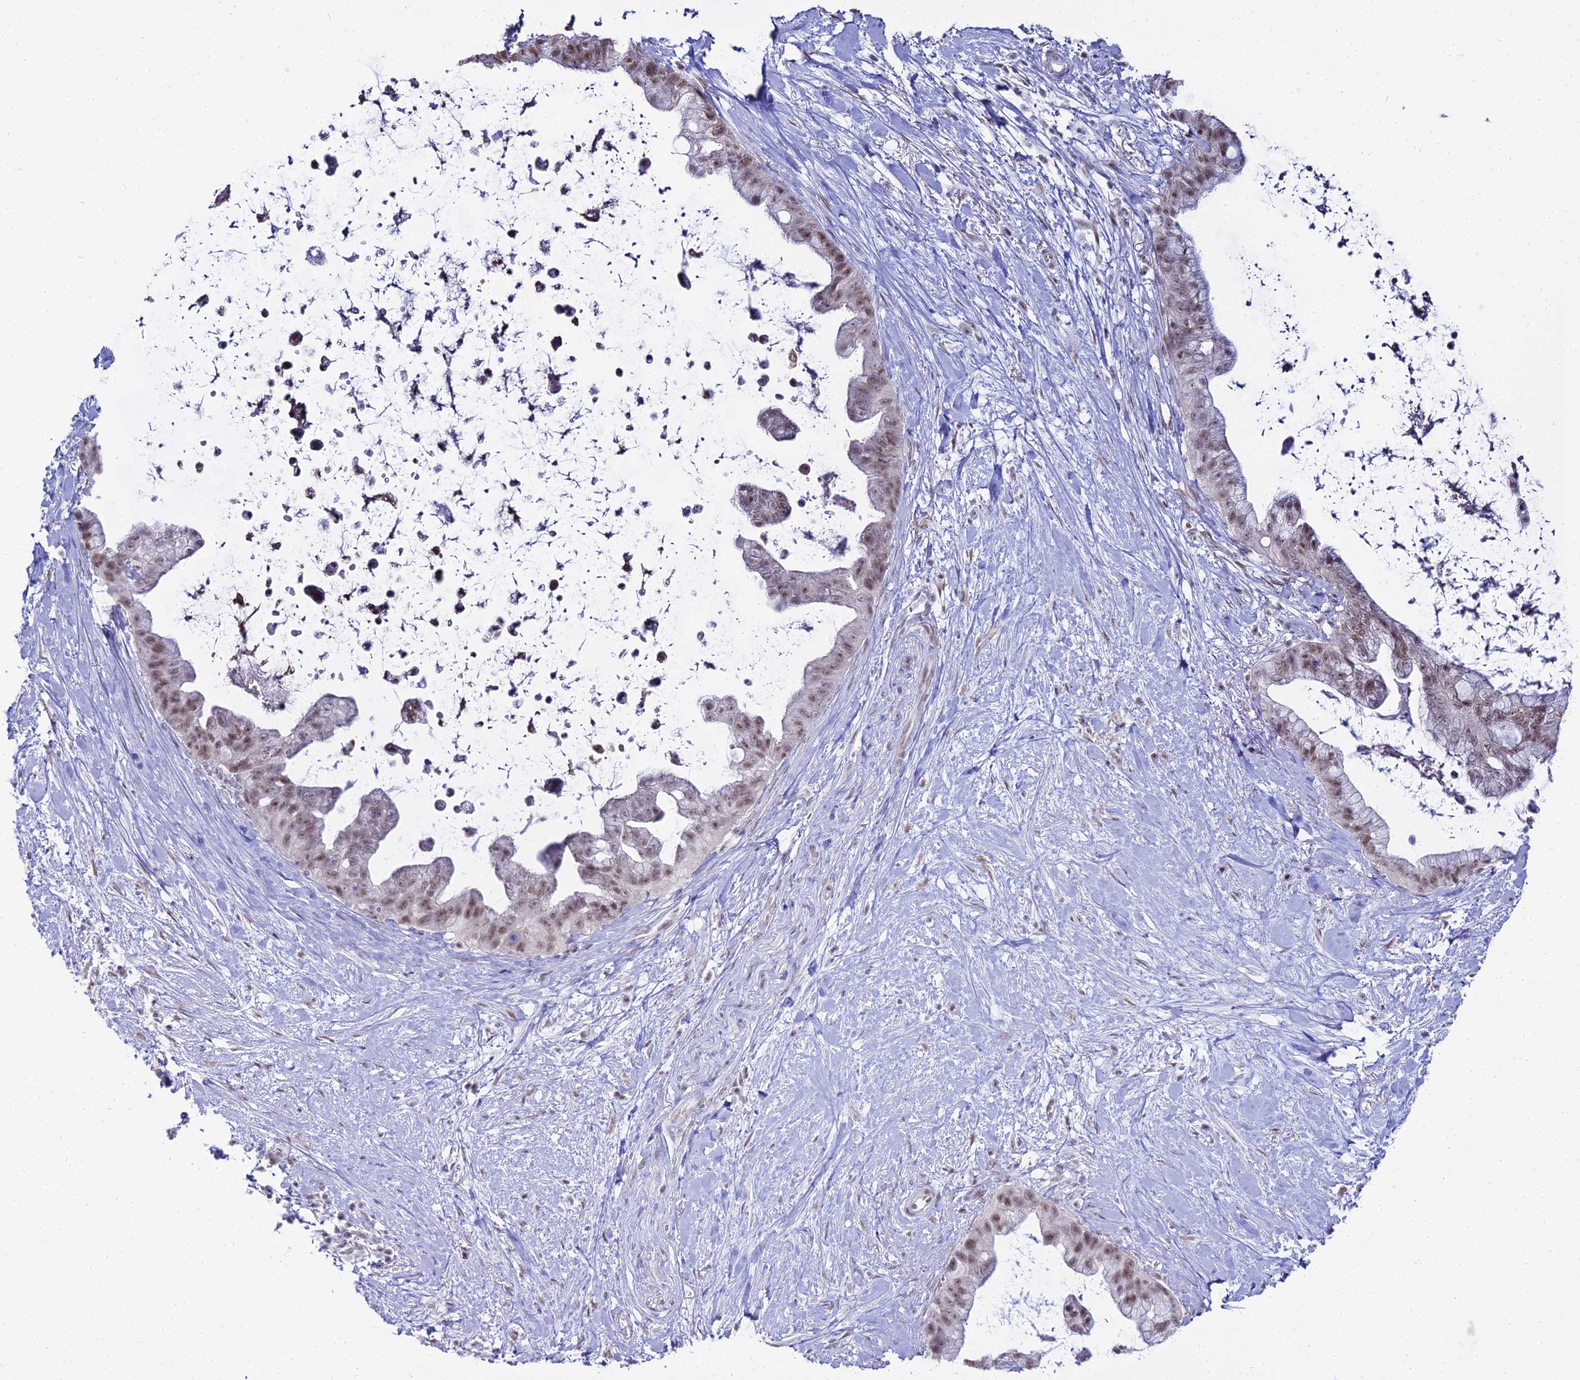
{"staining": {"intensity": "moderate", "quantity": ">75%", "location": "nuclear"}, "tissue": "pancreatic cancer", "cell_type": "Tumor cells", "image_type": "cancer", "snomed": [{"axis": "morphology", "description": "Adenocarcinoma, NOS"}, {"axis": "topography", "description": "Pancreas"}], "caption": "Moderate nuclear protein staining is identified in about >75% of tumor cells in pancreatic cancer.", "gene": "RBM12", "patient": {"sex": "female", "age": 83}}